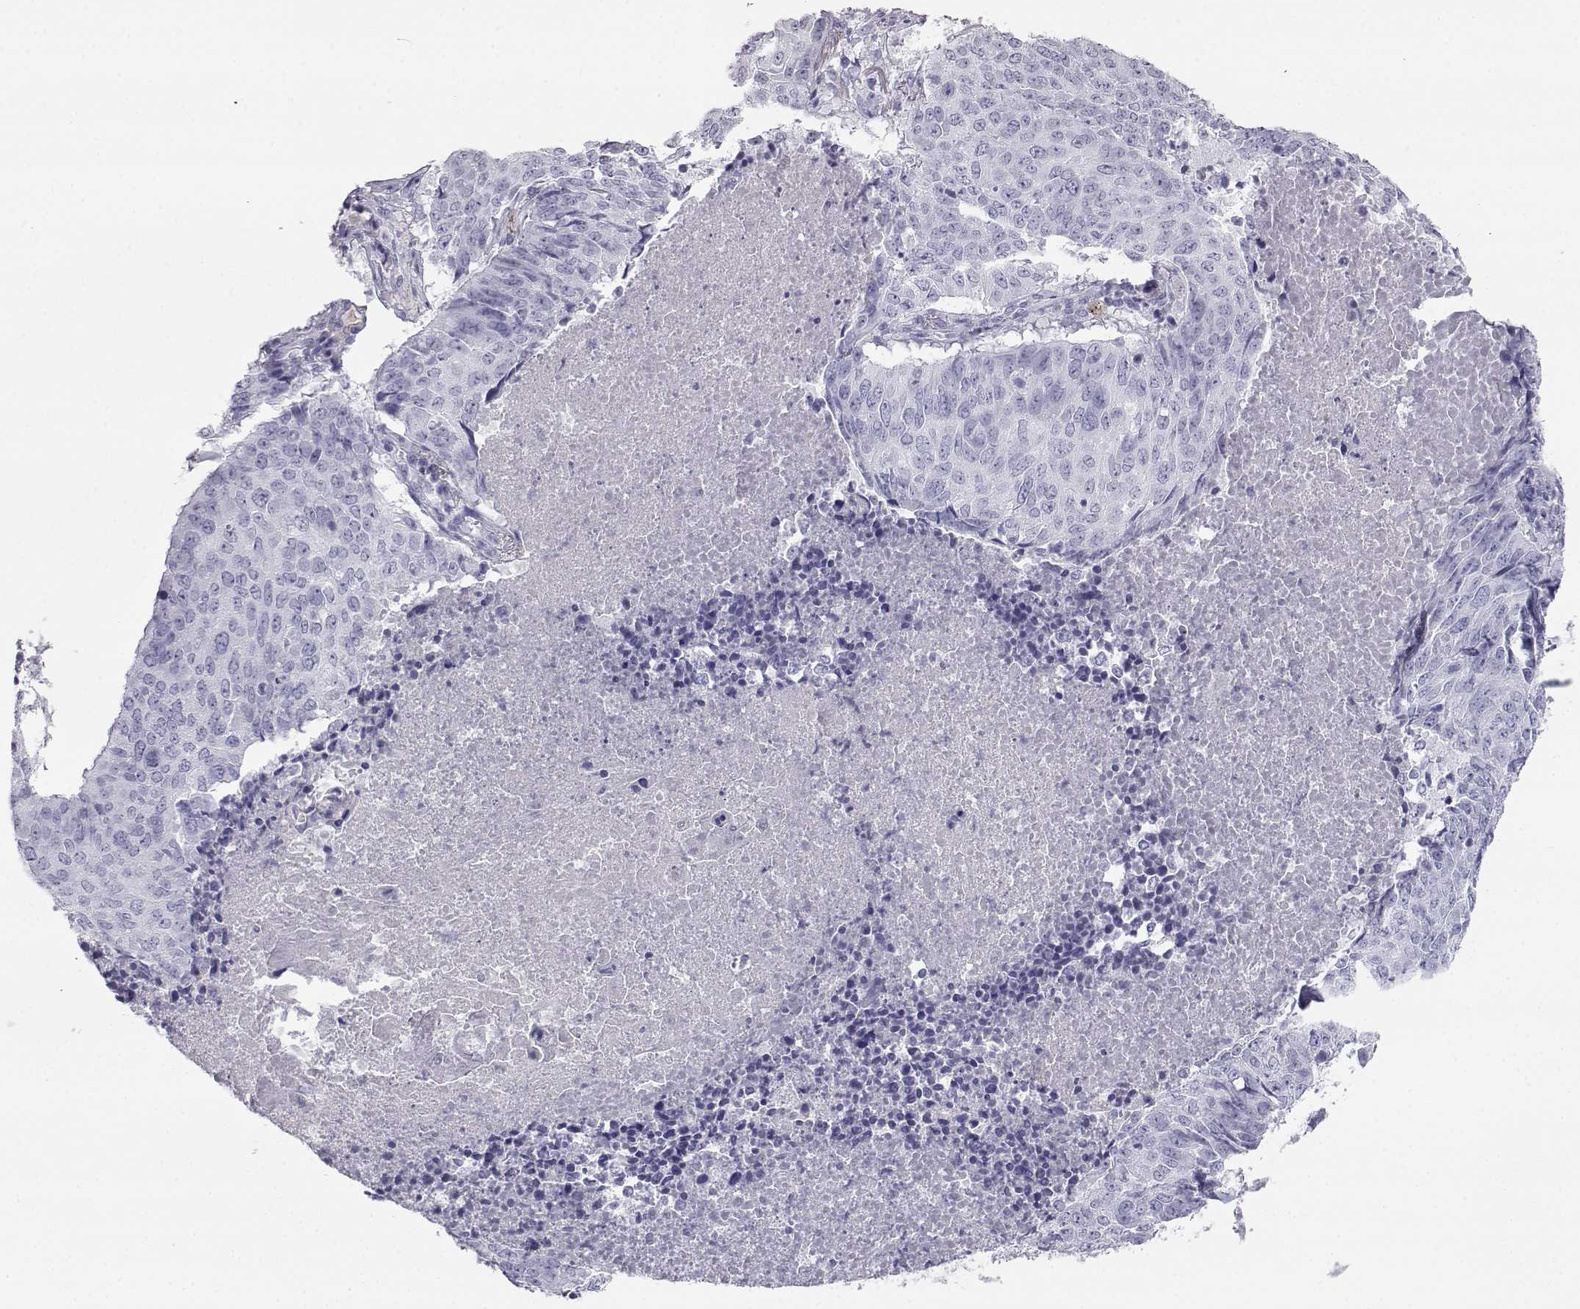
{"staining": {"intensity": "negative", "quantity": "none", "location": "none"}, "tissue": "lung cancer", "cell_type": "Tumor cells", "image_type": "cancer", "snomed": [{"axis": "morphology", "description": "Normal tissue, NOS"}, {"axis": "morphology", "description": "Squamous cell carcinoma, NOS"}, {"axis": "topography", "description": "Bronchus"}, {"axis": "topography", "description": "Lung"}], "caption": "The micrograph shows no significant staining in tumor cells of lung squamous cell carcinoma.", "gene": "ITLN2", "patient": {"sex": "male", "age": 64}}